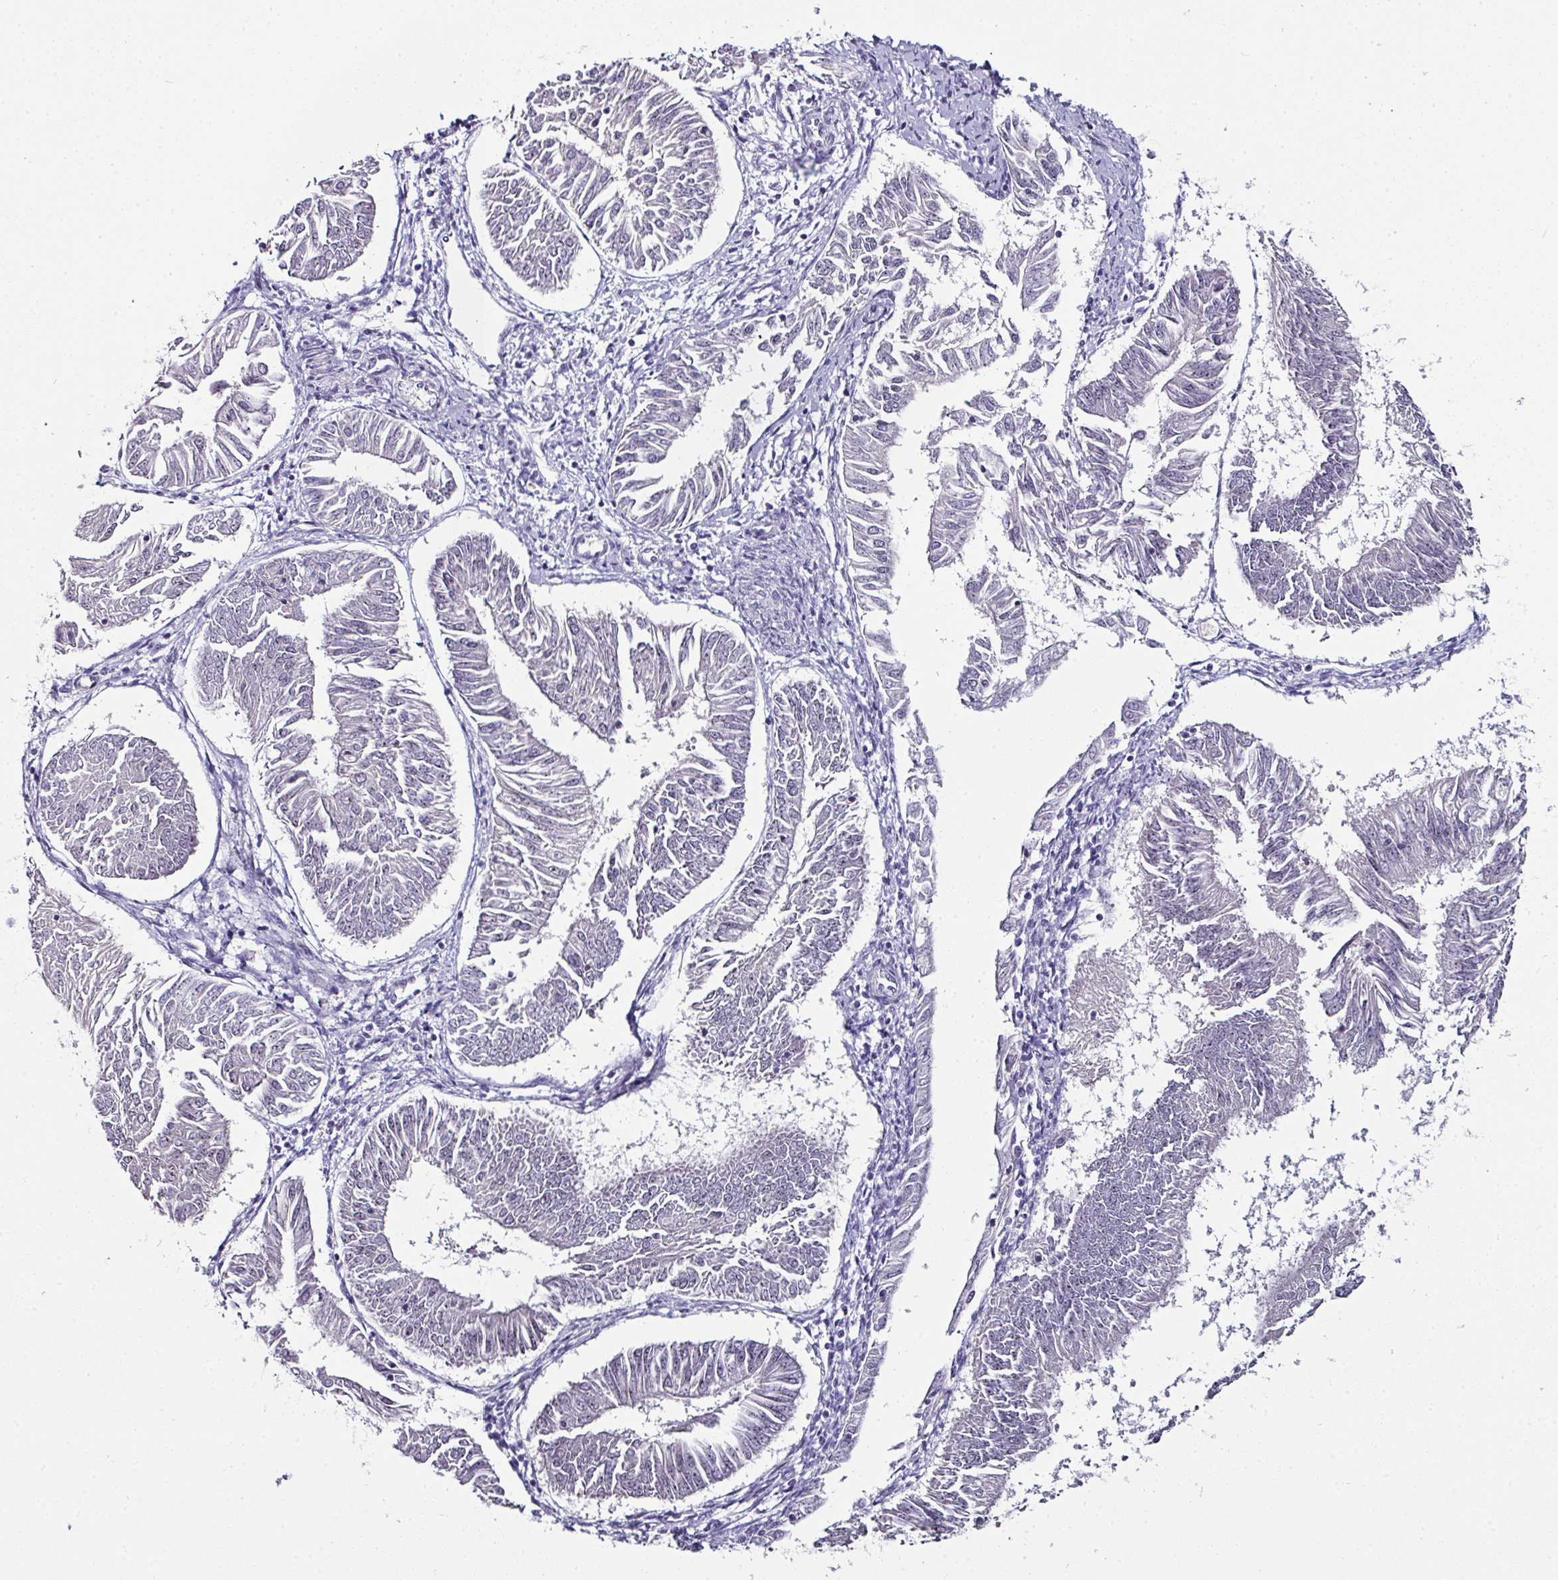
{"staining": {"intensity": "negative", "quantity": "none", "location": "none"}, "tissue": "endometrial cancer", "cell_type": "Tumor cells", "image_type": "cancer", "snomed": [{"axis": "morphology", "description": "Adenocarcinoma, NOS"}, {"axis": "topography", "description": "Endometrium"}], "caption": "IHC of adenocarcinoma (endometrial) demonstrates no positivity in tumor cells. (Stains: DAB immunohistochemistry with hematoxylin counter stain, Microscopy: brightfield microscopy at high magnification).", "gene": "NACC2", "patient": {"sex": "female", "age": 58}}